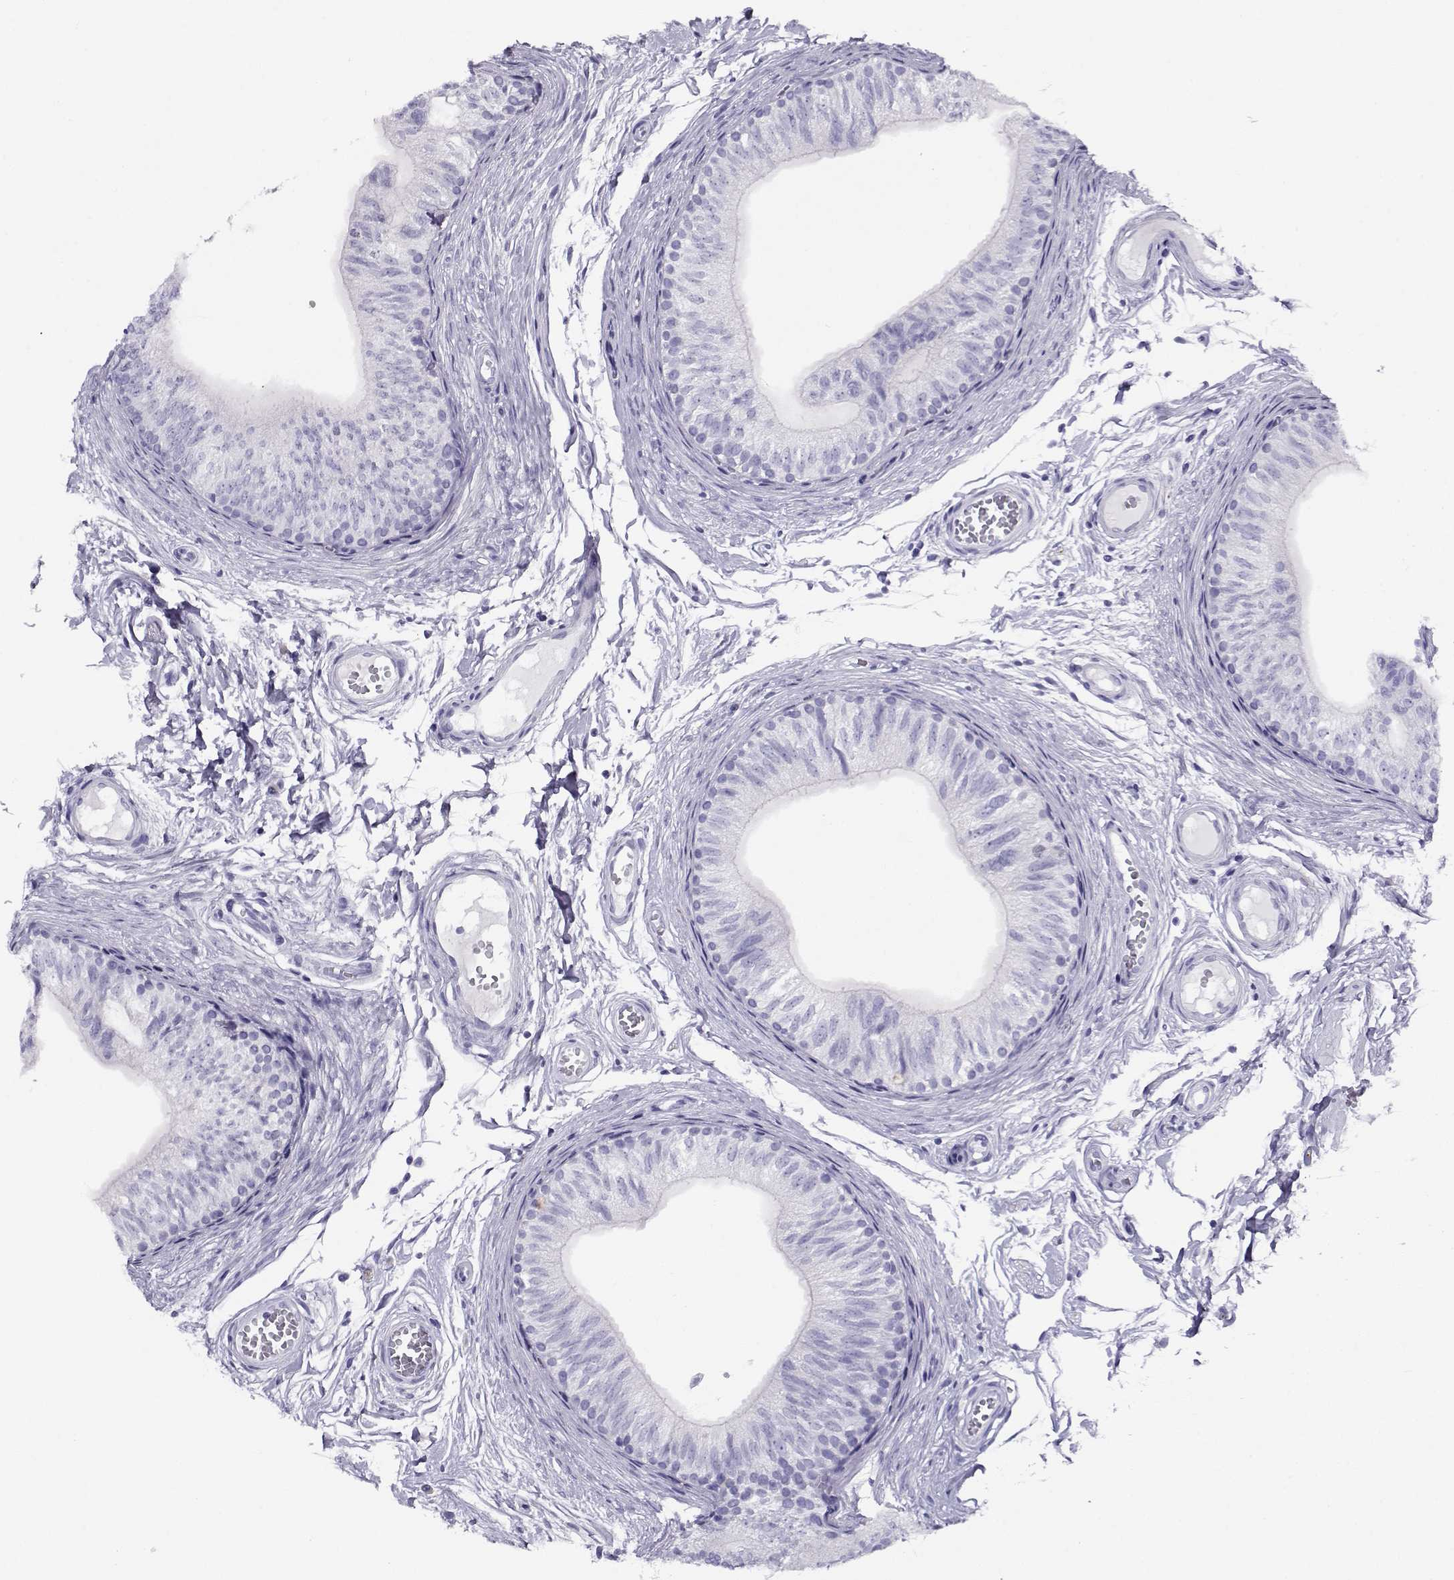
{"staining": {"intensity": "negative", "quantity": "none", "location": "none"}, "tissue": "epididymis", "cell_type": "Glandular cells", "image_type": "normal", "snomed": [{"axis": "morphology", "description": "Normal tissue, NOS"}, {"axis": "topography", "description": "Epididymis"}], "caption": "Immunohistochemistry (IHC) photomicrograph of normal epididymis: human epididymis stained with DAB displays no significant protein expression in glandular cells.", "gene": "RHOXF2B", "patient": {"sex": "male", "age": 22}}